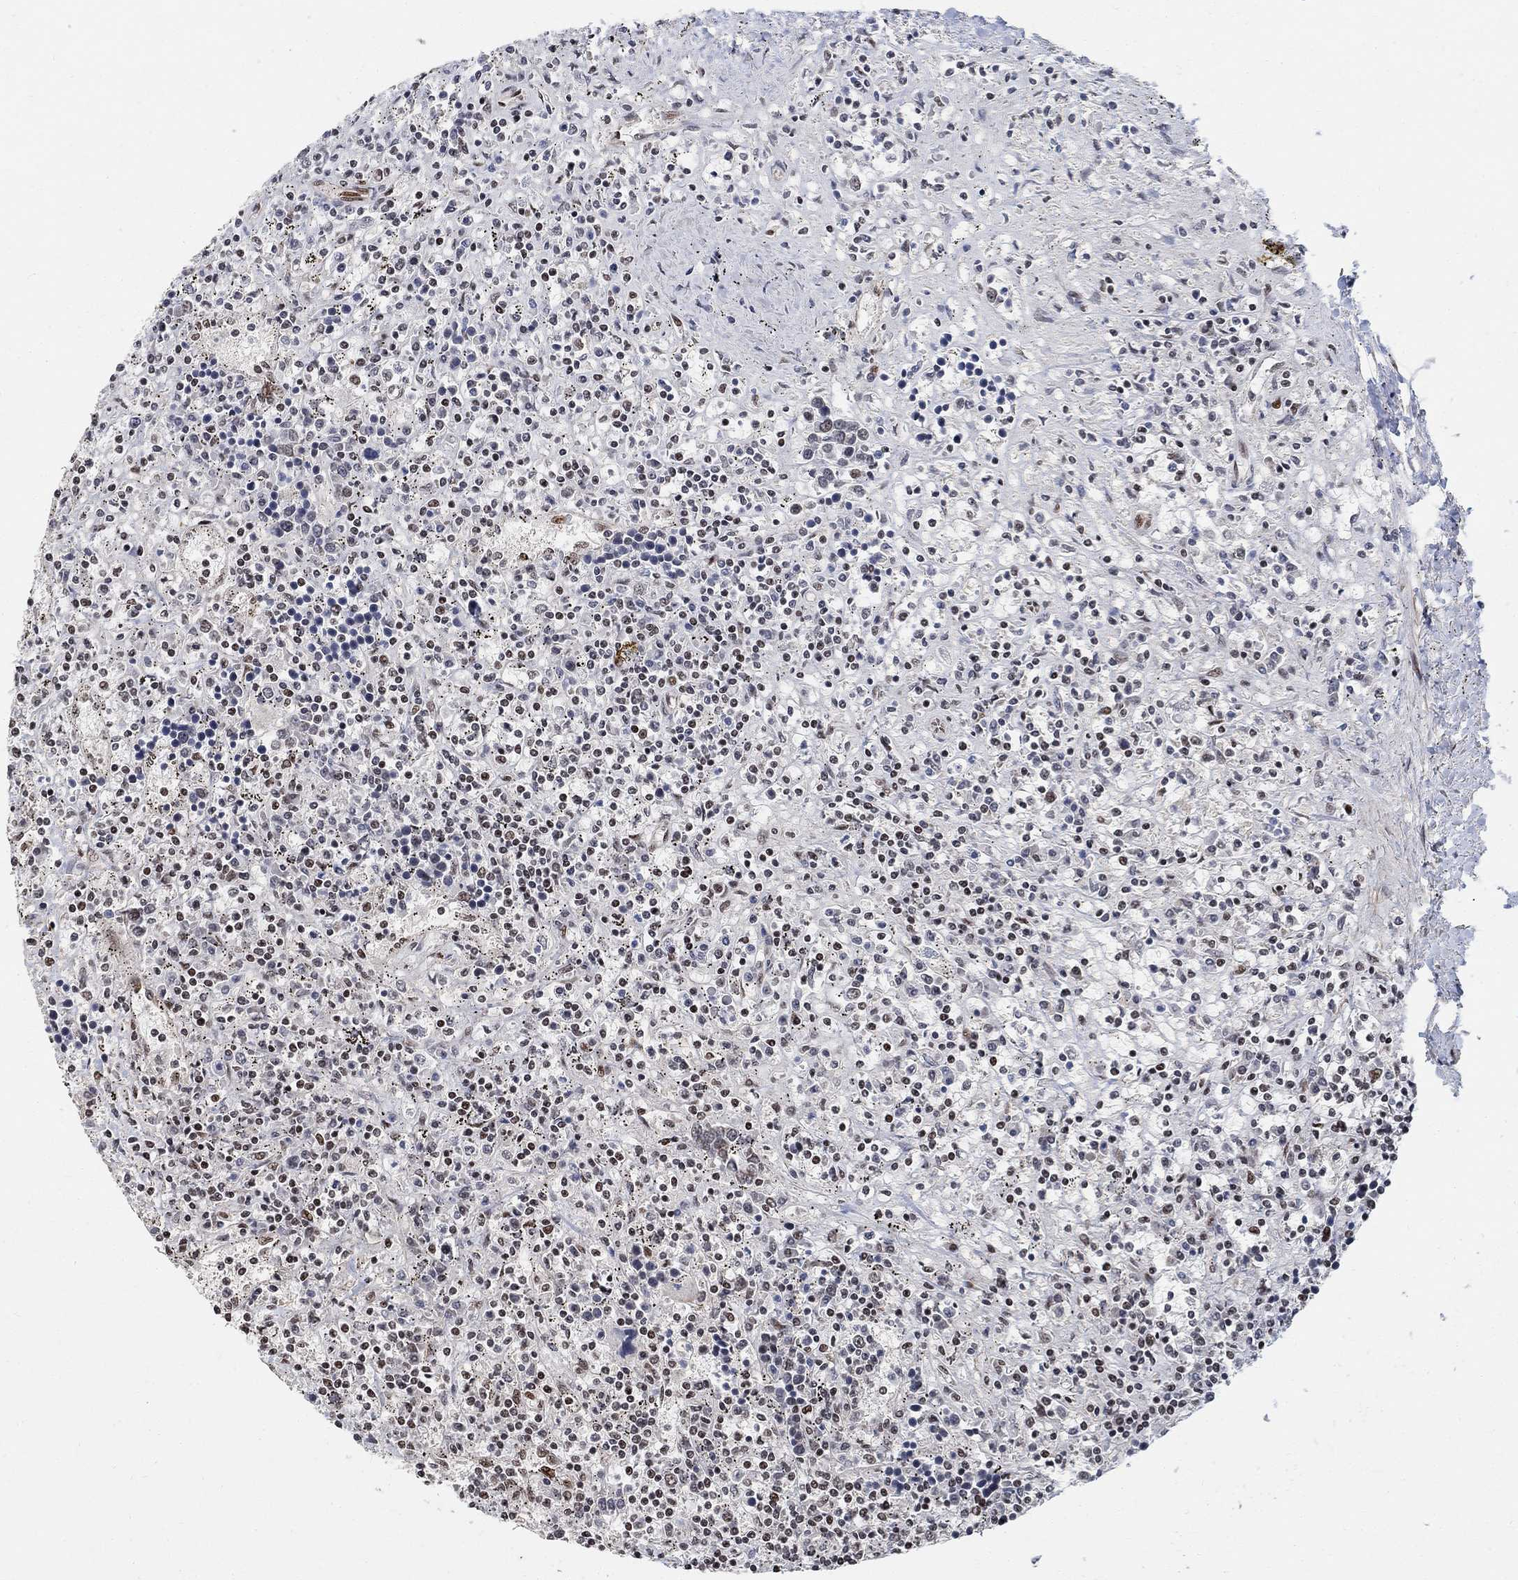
{"staining": {"intensity": "moderate", "quantity": "<25%", "location": "nuclear"}, "tissue": "lymphoma", "cell_type": "Tumor cells", "image_type": "cancer", "snomed": [{"axis": "morphology", "description": "Malignant lymphoma, non-Hodgkin's type, Low grade"}, {"axis": "topography", "description": "Spleen"}], "caption": "Immunohistochemical staining of human lymphoma shows low levels of moderate nuclear expression in approximately <25% of tumor cells. Nuclei are stained in blue.", "gene": "E4F1", "patient": {"sex": "male", "age": 62}}